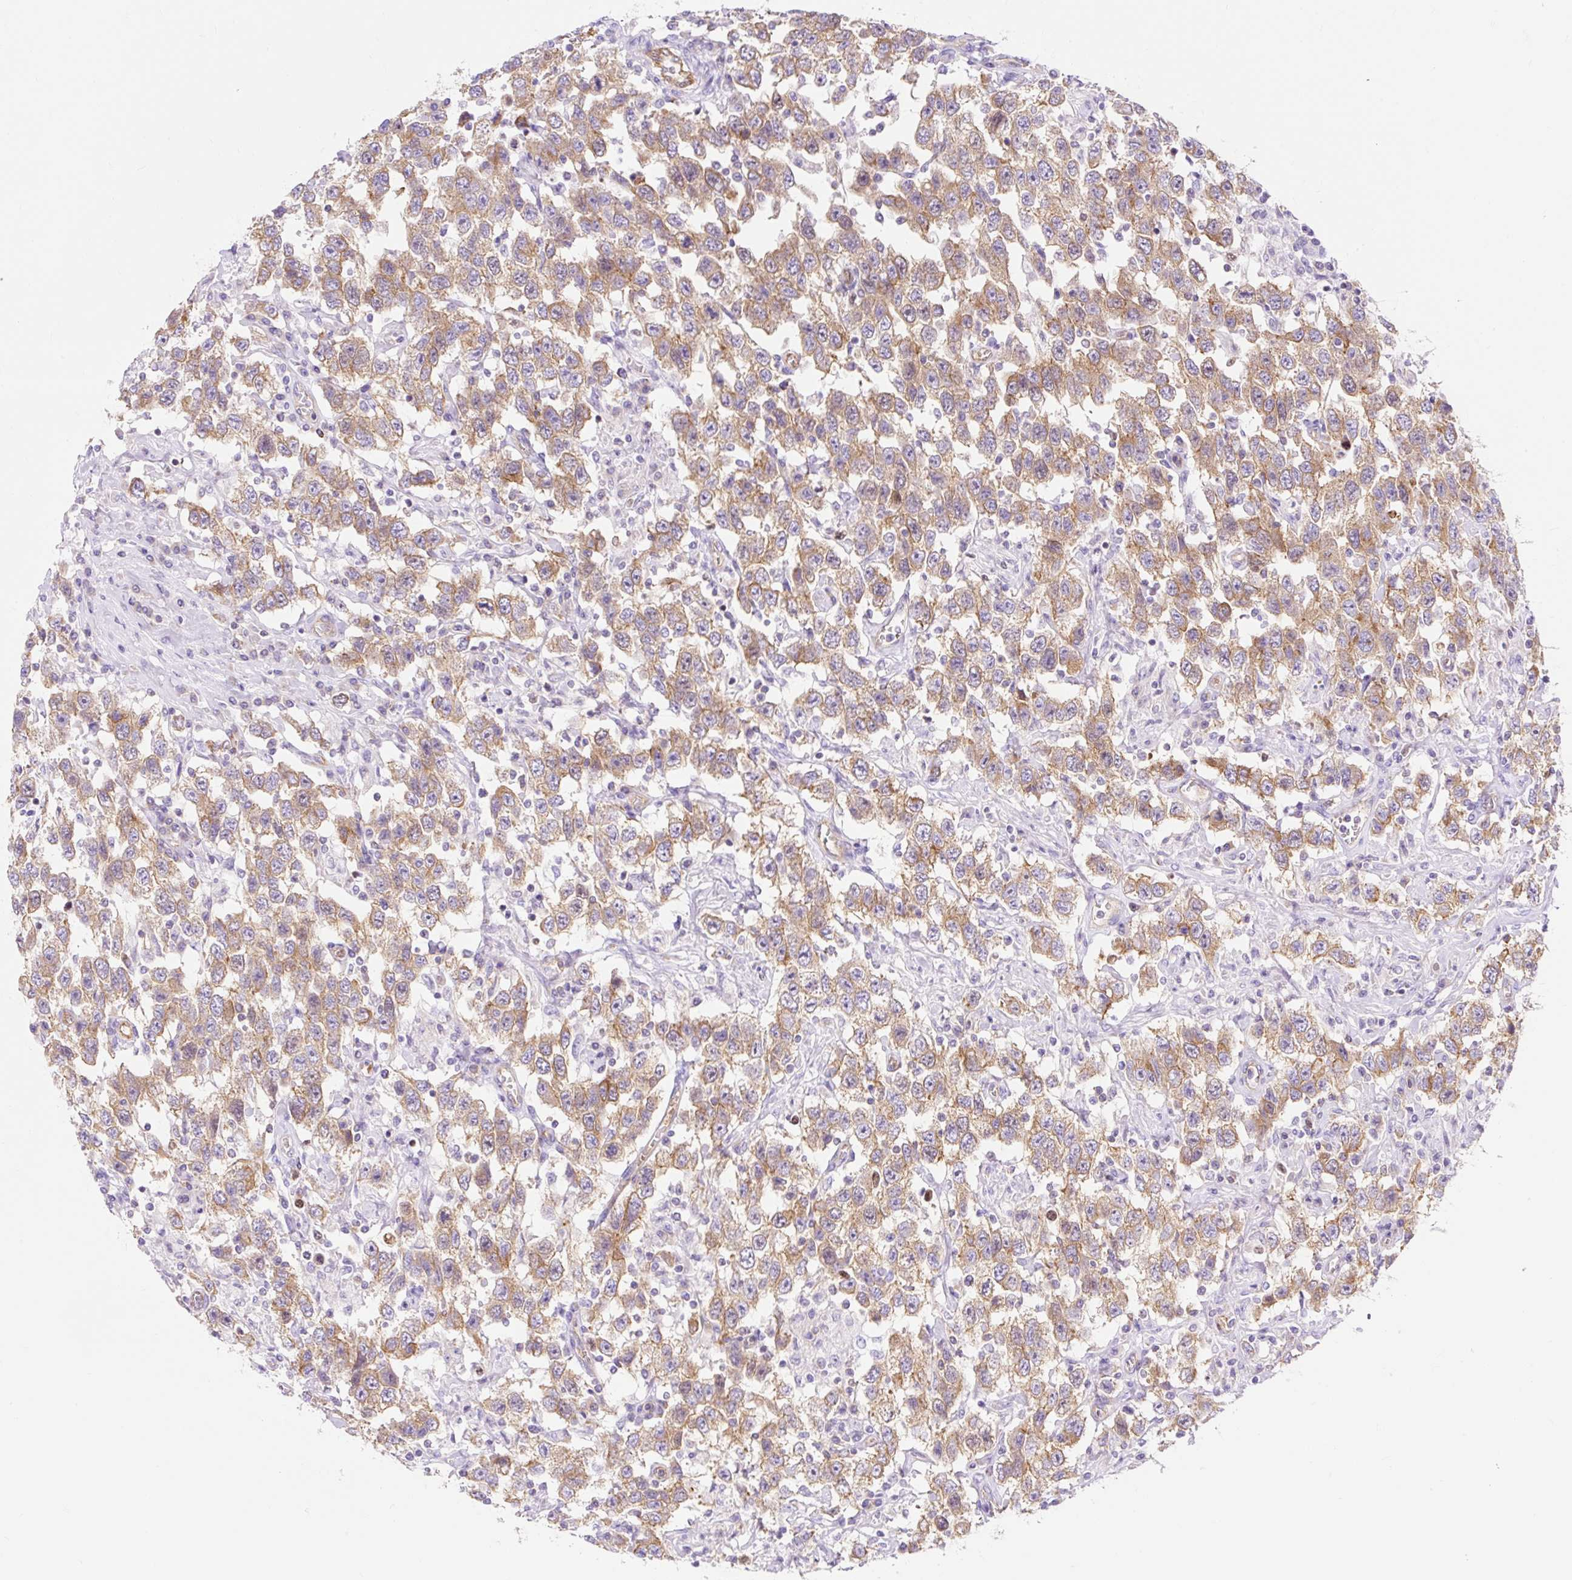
{"staining": {"intensity": "moderate", "quantity": ">75%", "location": "cytoplasmic/membranous"}, "tissue": "testis cancer", "cell_type": "Tumor cells", "image_type": "cancer", "snomed": [{"axis": "morphology", "description": "Seminoma, NOS"}, {"axis": "topography", "description": "Testis"}], "caption": "Immunohistochemical staining of testis seminoma exhibits moderate cytoplasmic/membranous protein positivity in approximately >75% of tumor cells.", "gene": "HIP1R", "patient": {"sex": "male", "age": 41}}